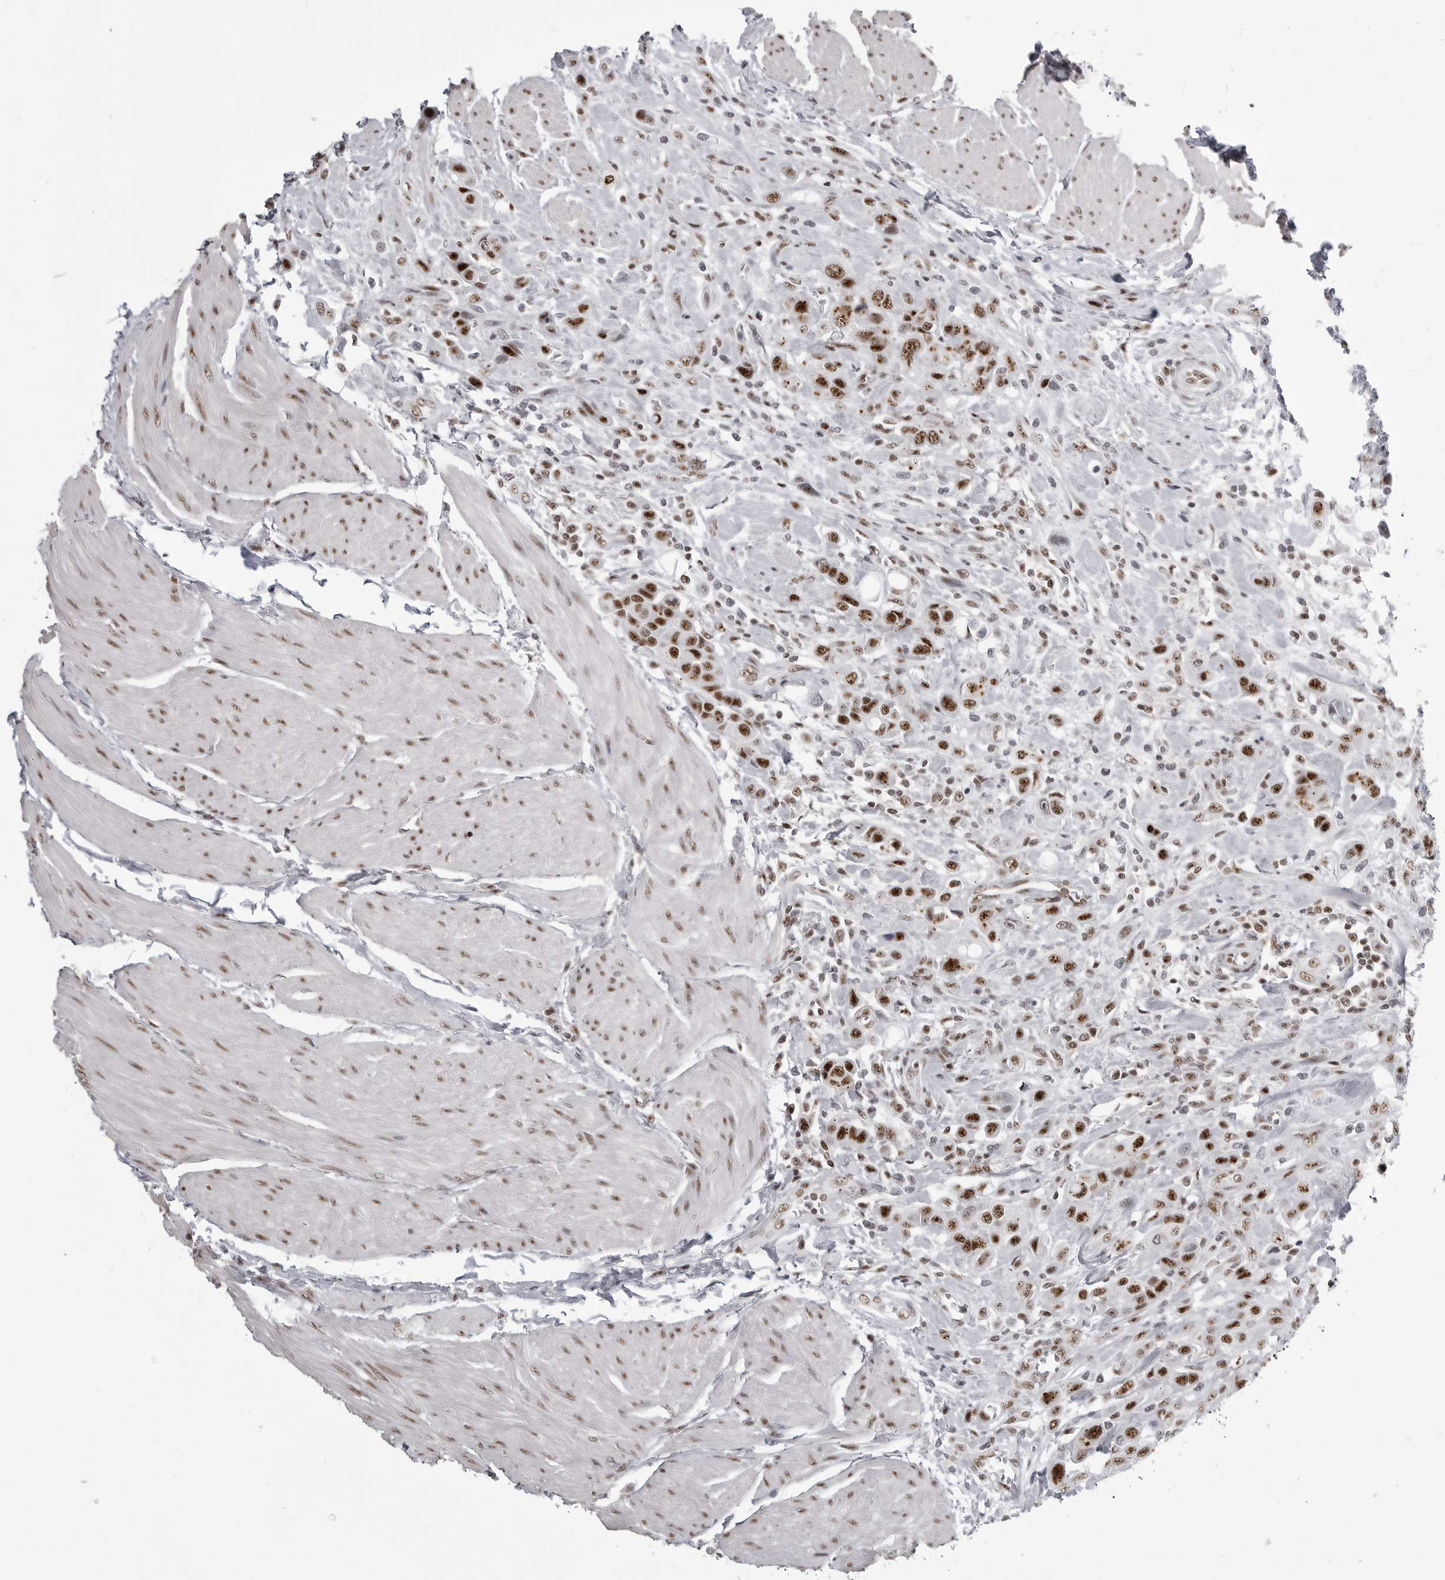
{"staining": {"intensity": "strong", "quantity": ">75%", "location": "nuclear"}, "tissue": "urothelial cancer", "cell_type": "Tumor cells", "image_type": "cancer", "snomed": [{"axis": "morphology", "description": "Urothelial carcinoma, High grade"}, {"axis": "topography", "description": "Urinary bladder"}], "caption": "About >75% of tumor cells in human urothelial carcinoma (high-grade) display strong nuclear protein positivity as visualized by brown immunohistochemical staining.", "gene": "WRAP53", "patient": {"sex": "male", "age": 50}}